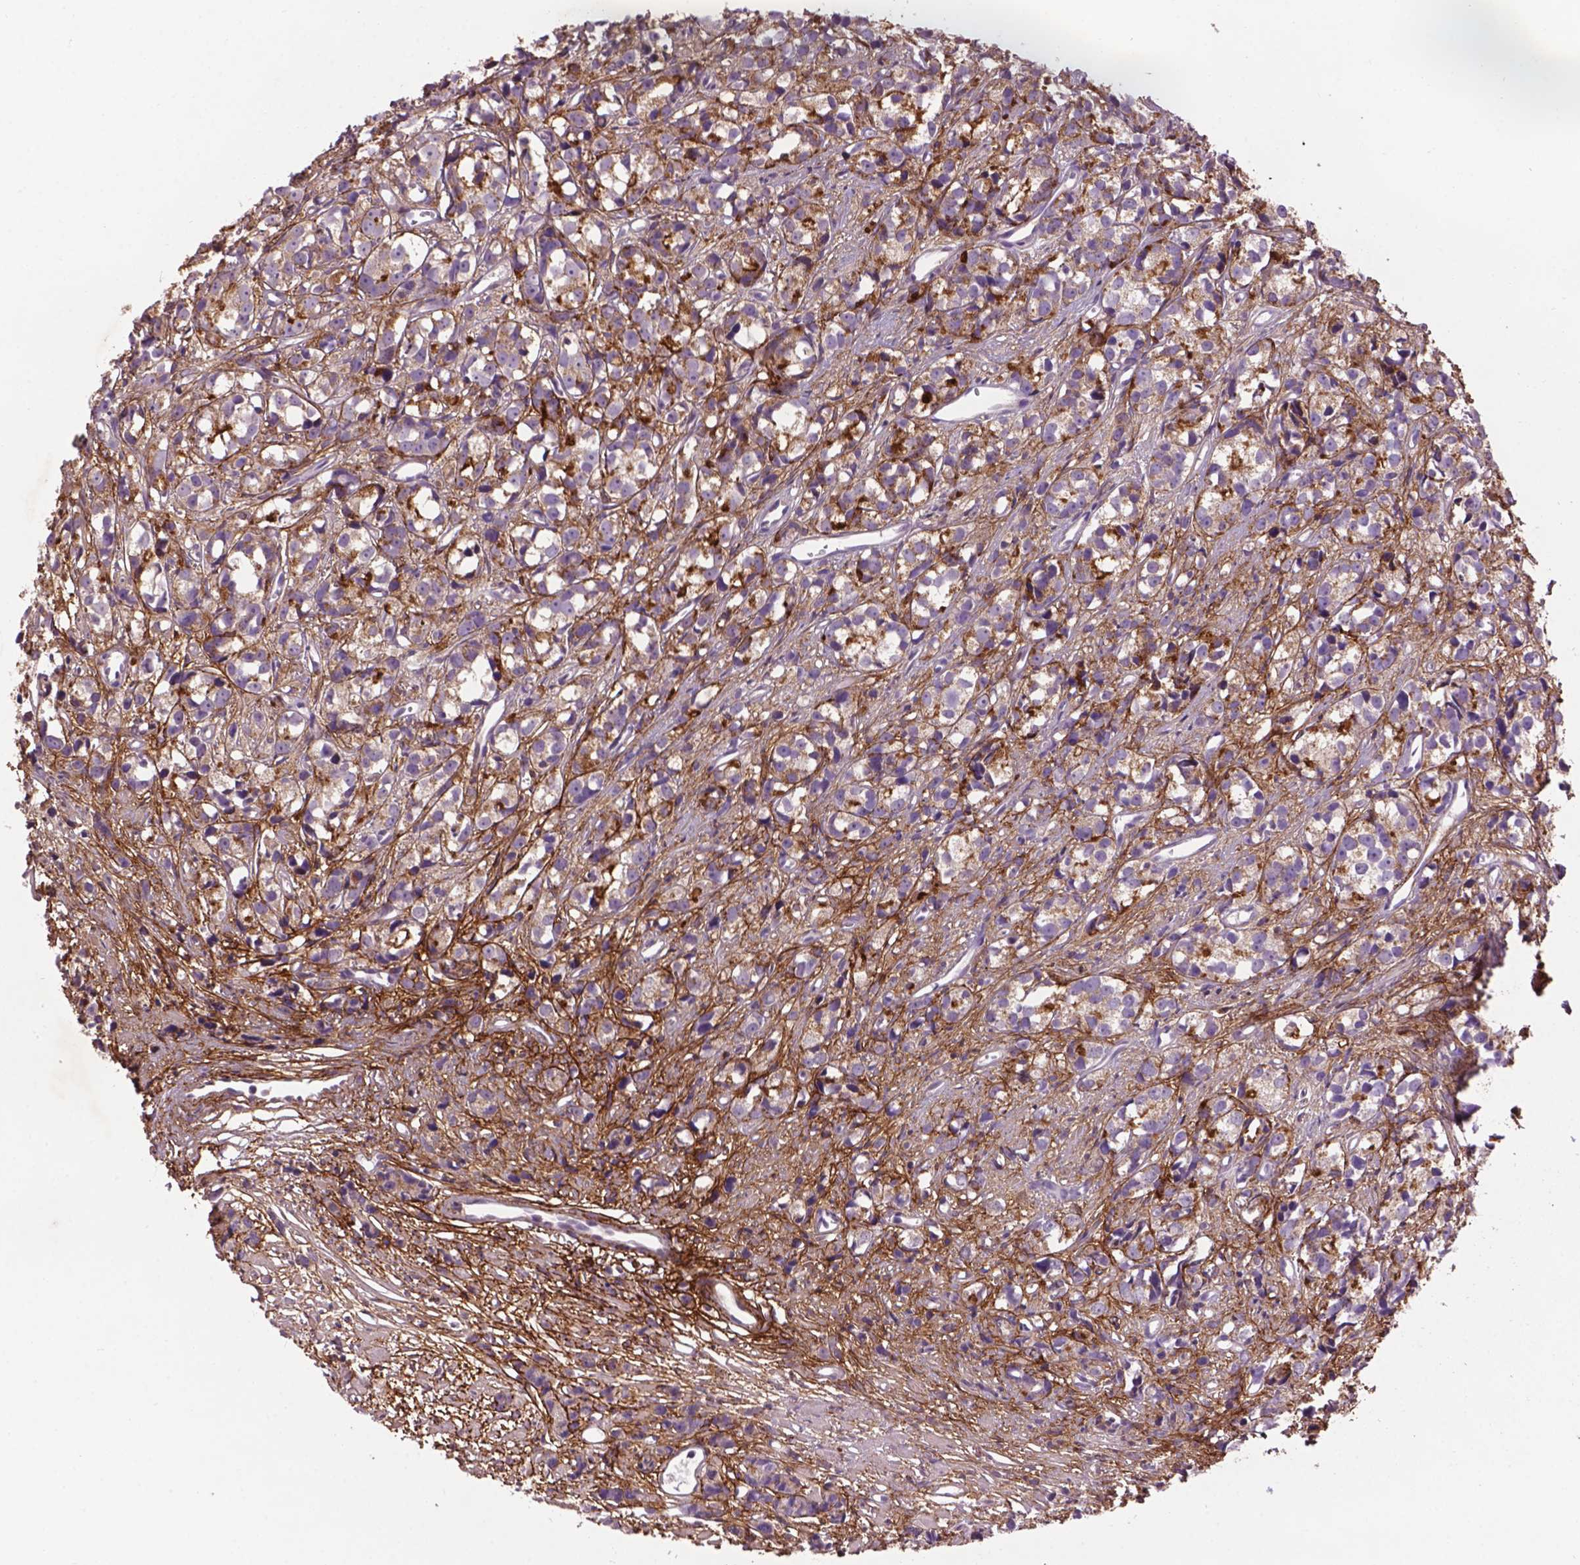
{"staining": {"intensity": "moderate", "quantity": "<25%", "location": "cytoplasmic/membranous"}, "tissue": "prostate cancer", "cell_type": "Tumor cells", "image_type": "cancer", "snomed": [{"axis": "morphology", "description": "Adenocarcinoma, High grade"}, {"axis": "topography", "description": "Prostate"}], "caption": "High-grade adenocarcinoma (prostate) tissue displays moderate cytoplasmic/membranous staining in approximately <25% of tumor cells", "gene": "LRRC3C", "patient": {"sex": "male", "age": 77}}